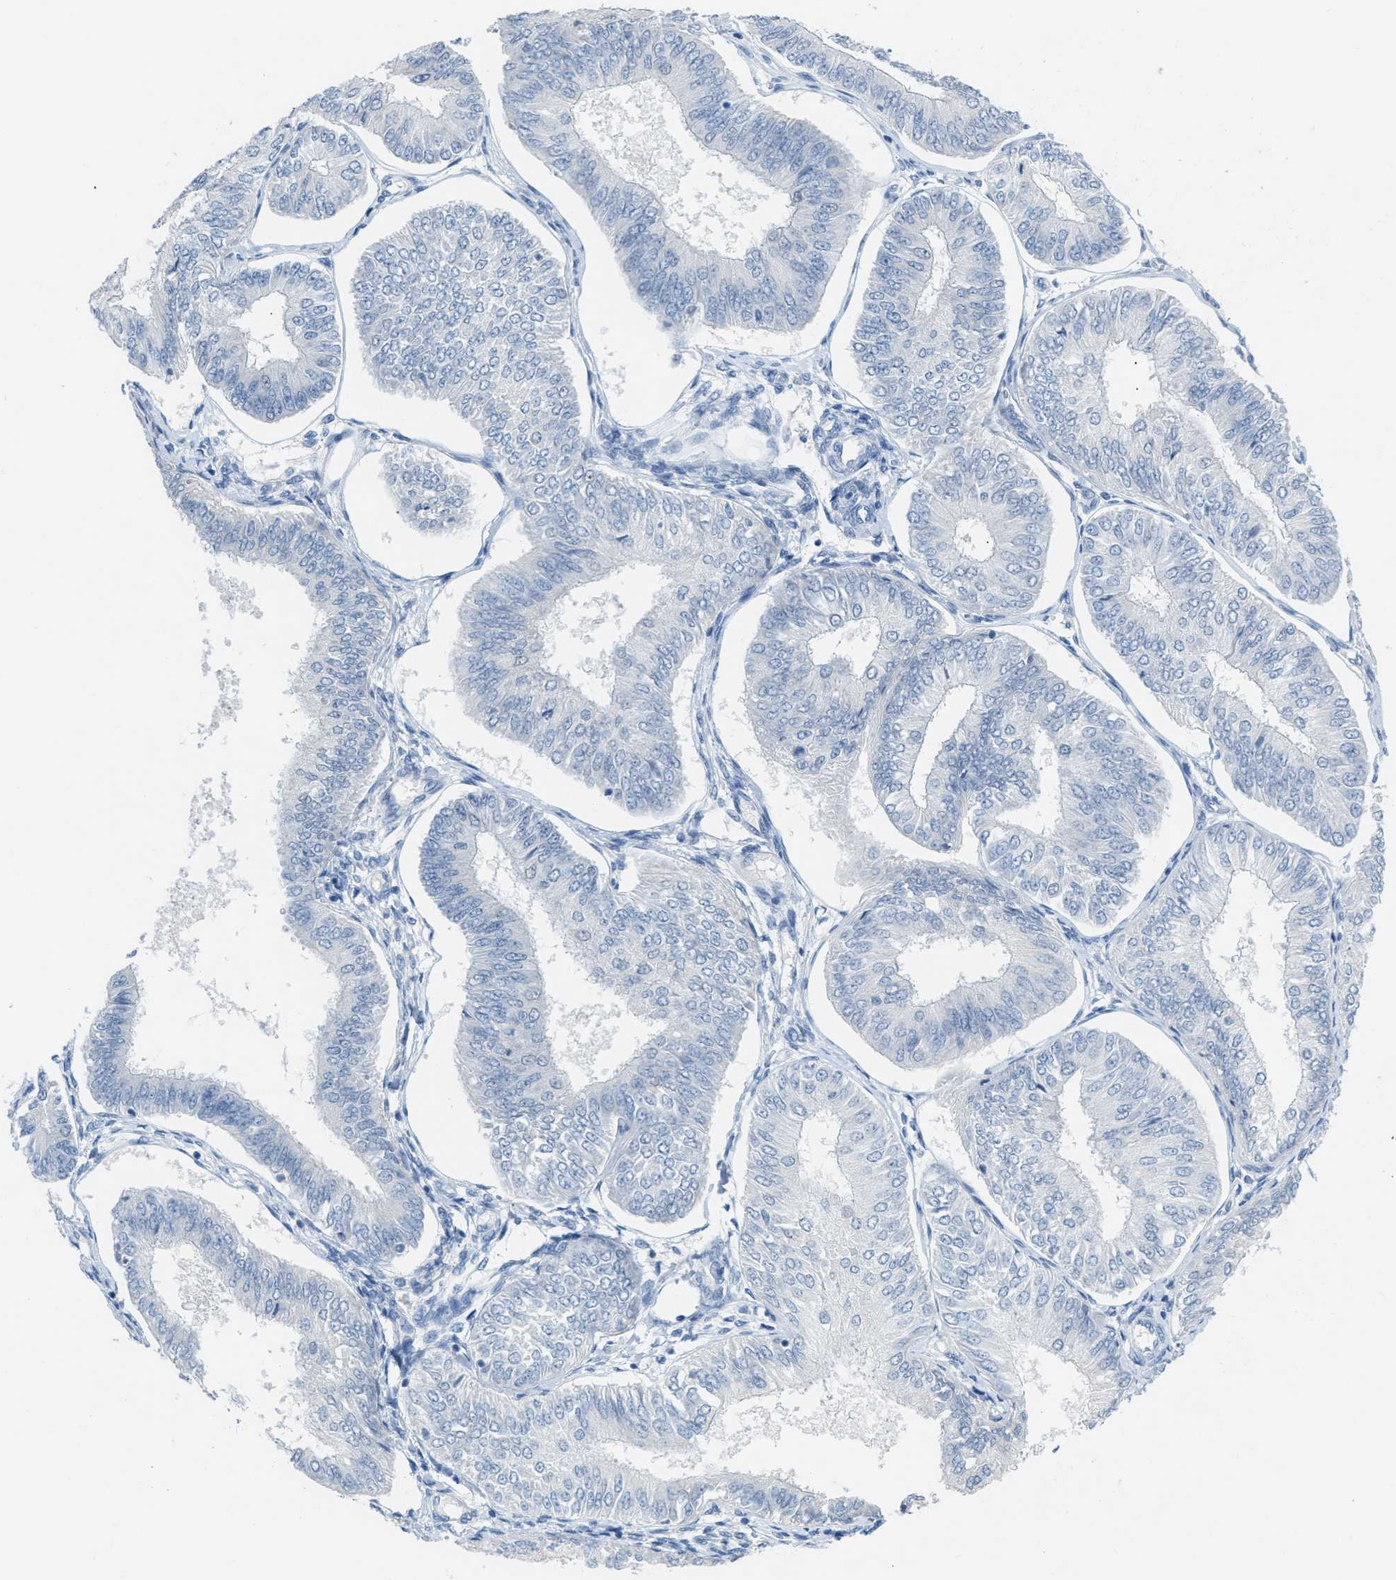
{"staining": {"intensity": "negative", "quantity": "none", "location": "none"}, "tissue": "endometrial cancer", "cell_type": "Tumor cells", "image_type": "cancer", "snomed": [{"axis": "morphology", "description": "Adenocarcinoma, NOS"}, {"axis": "topography", "description": "Endometrium"}], "caption": "Immunohistochemistry (IHC) of endometrial adenocarcinoma exhibits no positivity in tumor cells.", "gene": "HSF2", "patient": {"sex": "female", "age": 58}}